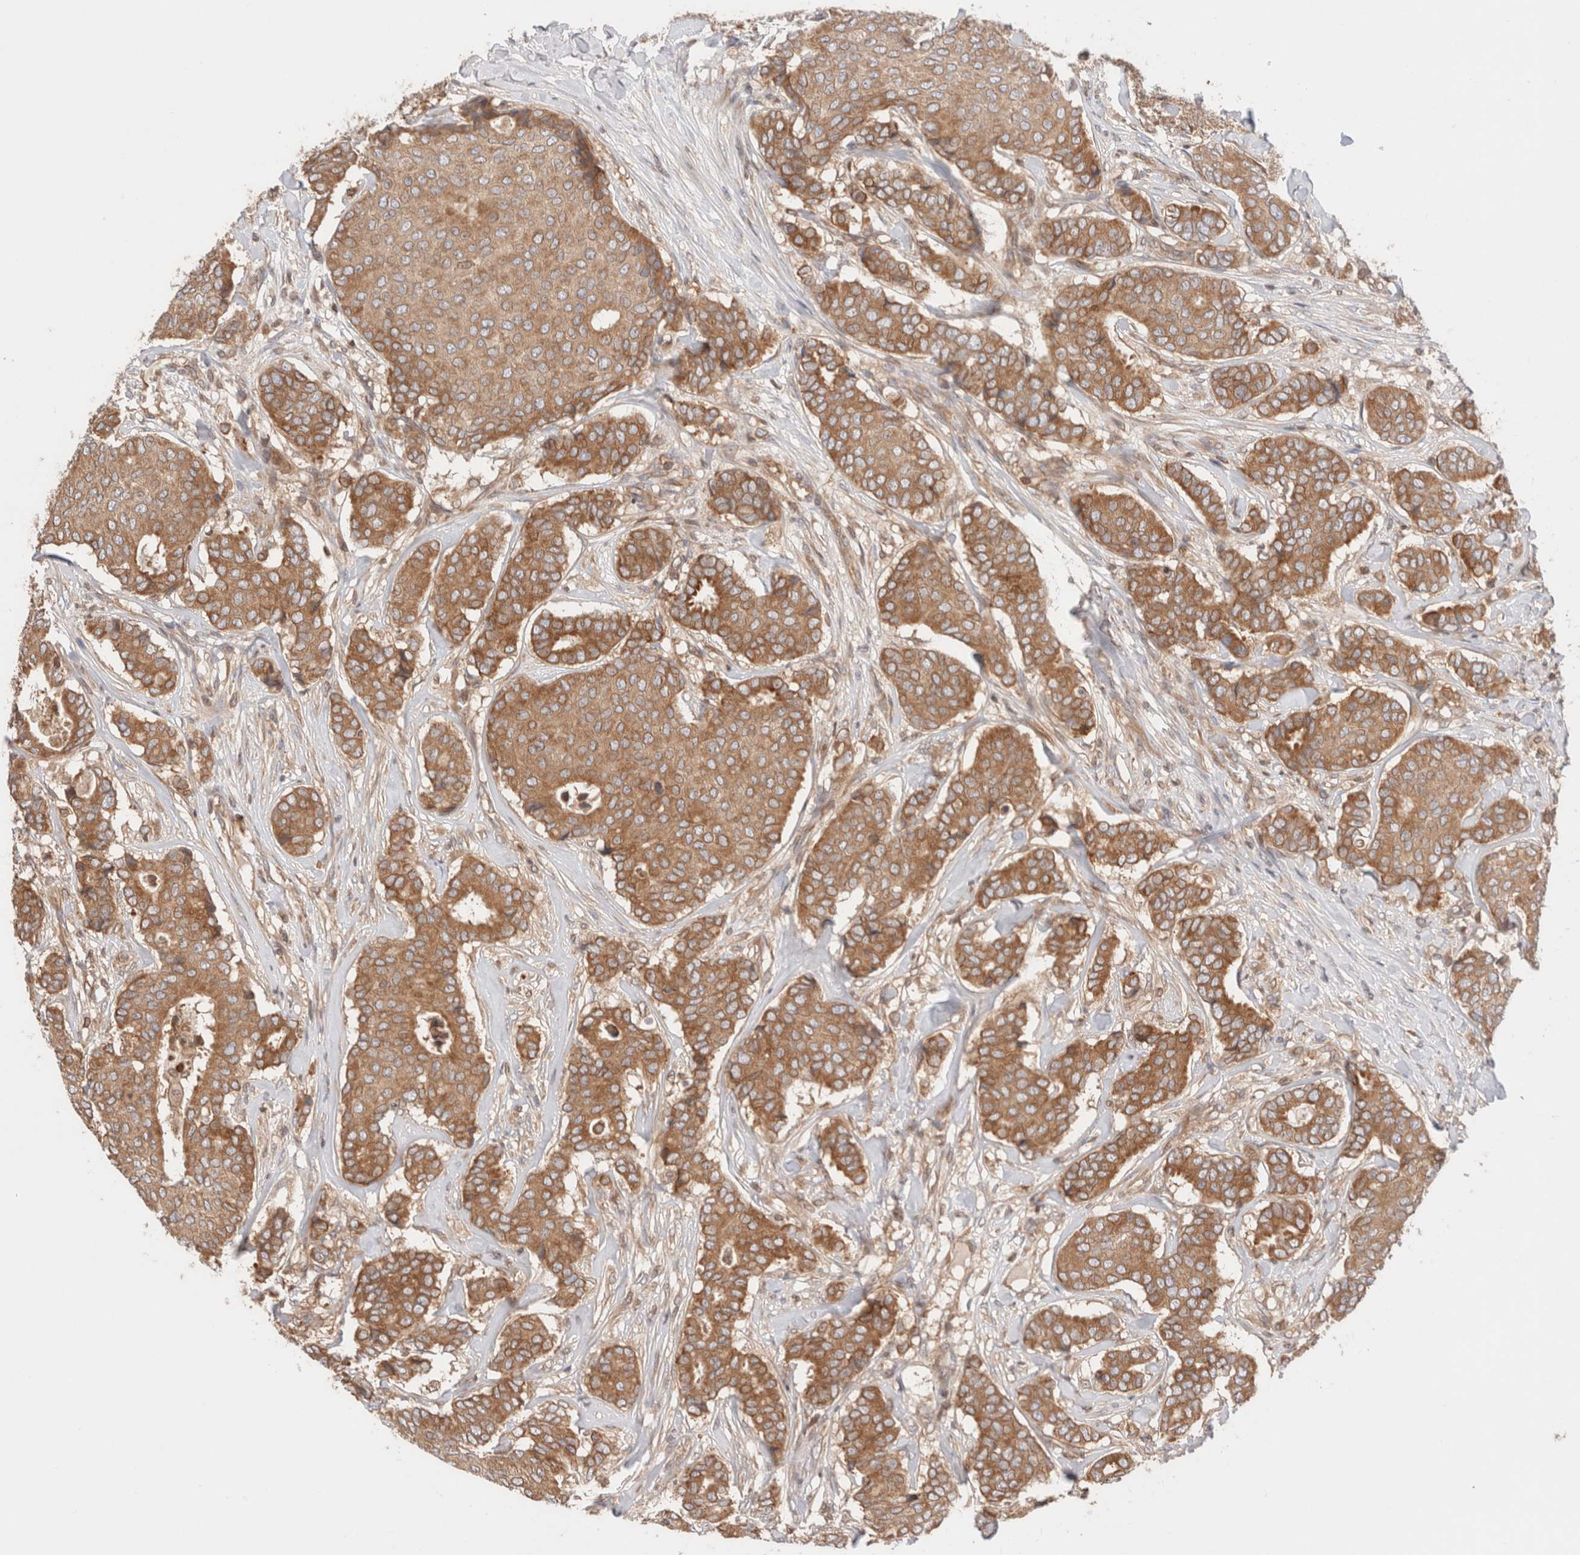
{"staining": {"intensity": "moderate", "quantity": ">75%", "location": "cytoplasmic/membranous"}, "tissue": "breast cancer", "cell_type": "Tumor cells", "image_type": "cancer", "snomed": [{"axis": "morphology", "description": "Duct carcinoma"}, {"axis": "topography", "description": "Breast"}], "caption": "Immunohistochemistry (IHC) histopathology image of breast infiltrating ductal carcinoma stained for a protein (brown), which displays medium levels of moderate cytoplasmic/membranous positivity in approximately >75% of tumor cells.", "gene": "SIKE1", "patient": {"sex": "female", "age": 75}}